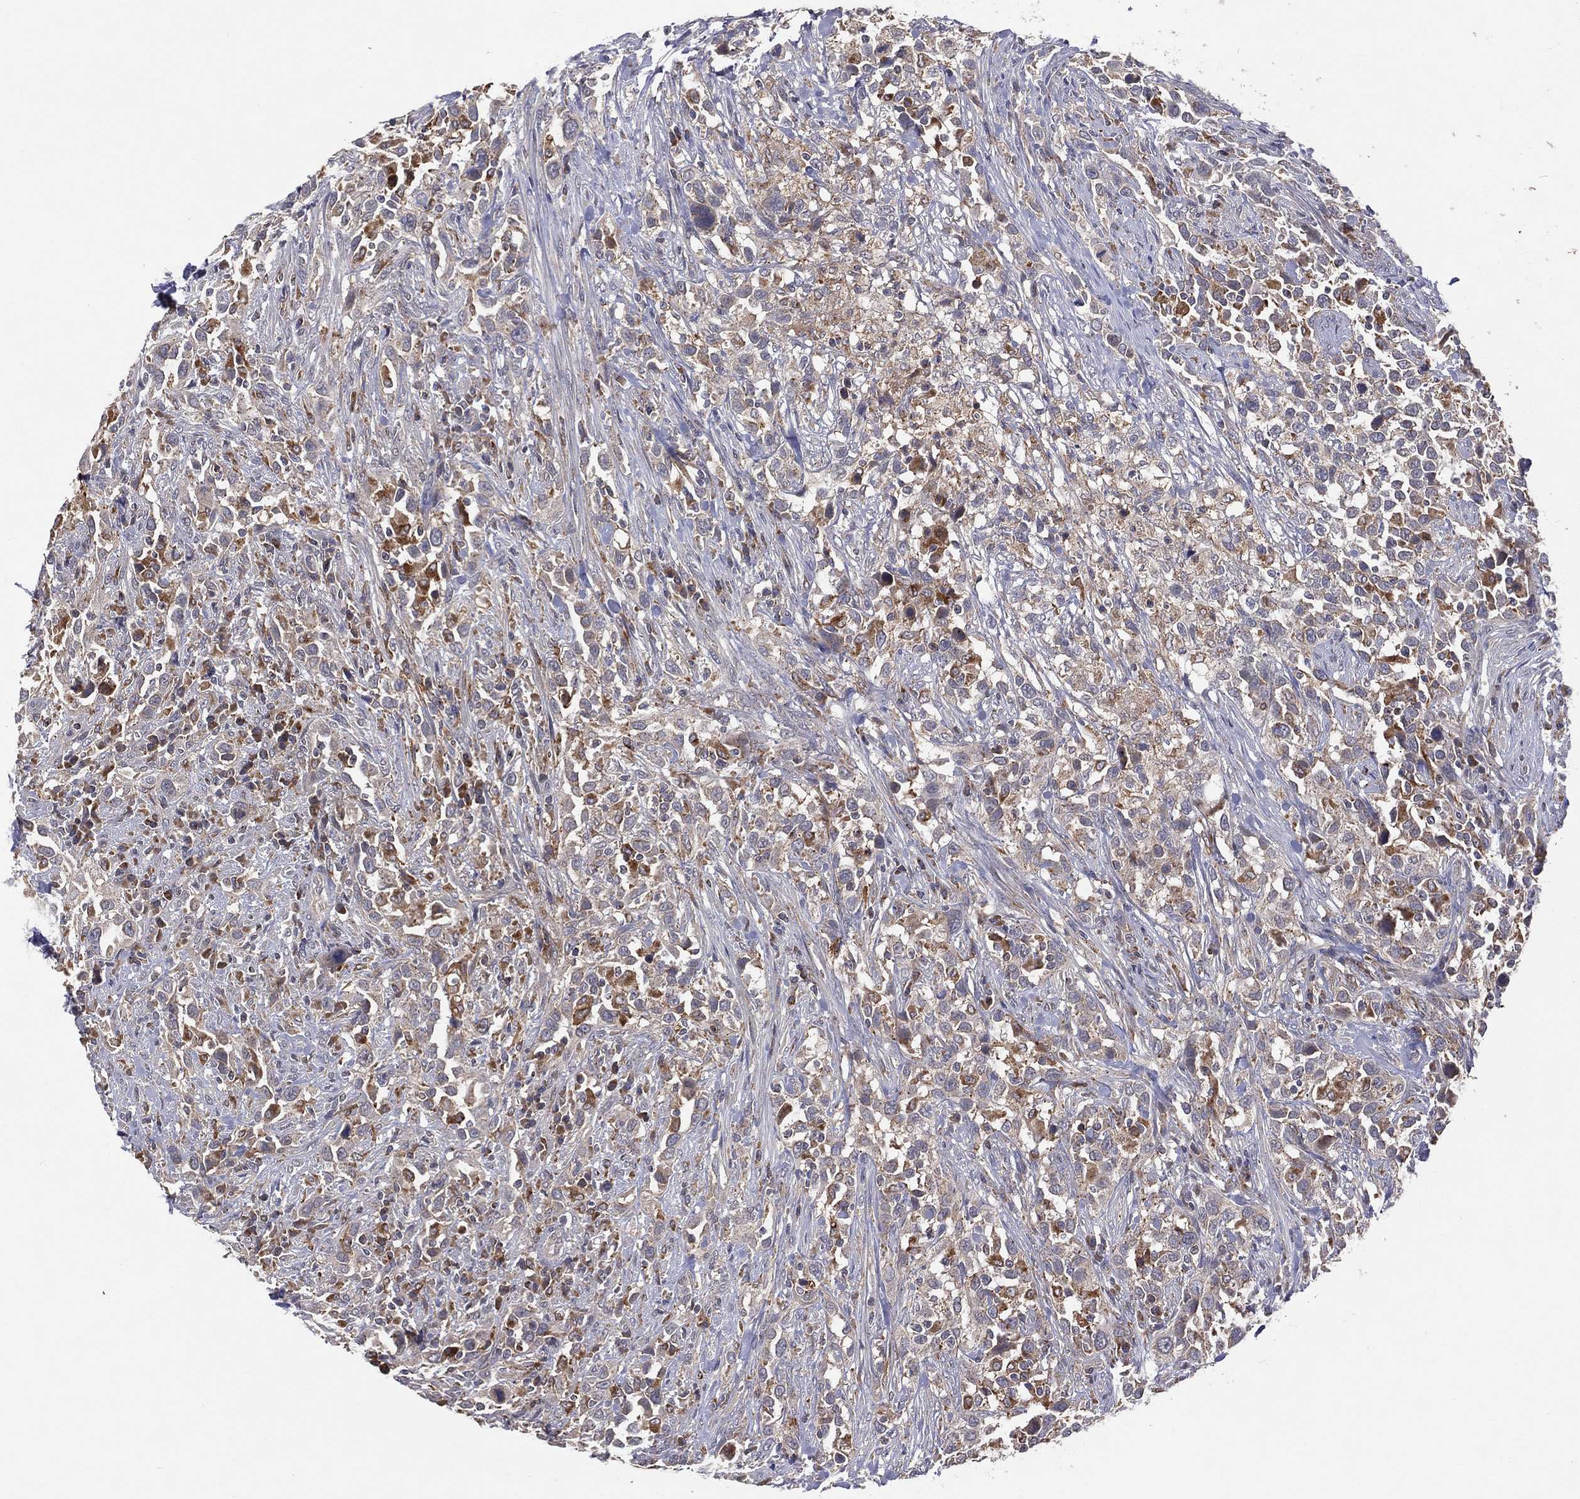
{"staining": {"intensity": "moderate", "quantity": "25%-75%", "location": "cytoplasmic/membranous"}, "tissue": "urothelial cancer", "cell_type": "Tumor cells", "image_type": "cancer", "snomed": [{"axis": "morphology", "description": "Urothelial carcinoma, NOS"}, {"axis": "morphology", "description": "Urothelial carcinoma, High grade"}, {"axis": "topography", "description": "Urinary bladder"}], "caption": "Protein expression analysis of human high-grade urothelial carcinoma reveals moderate cytoplasmic/membranous staining in about 25%-75% of tumor cells.", "gene": "STARD3", "patient": {"sex": "female", "age": 64}}